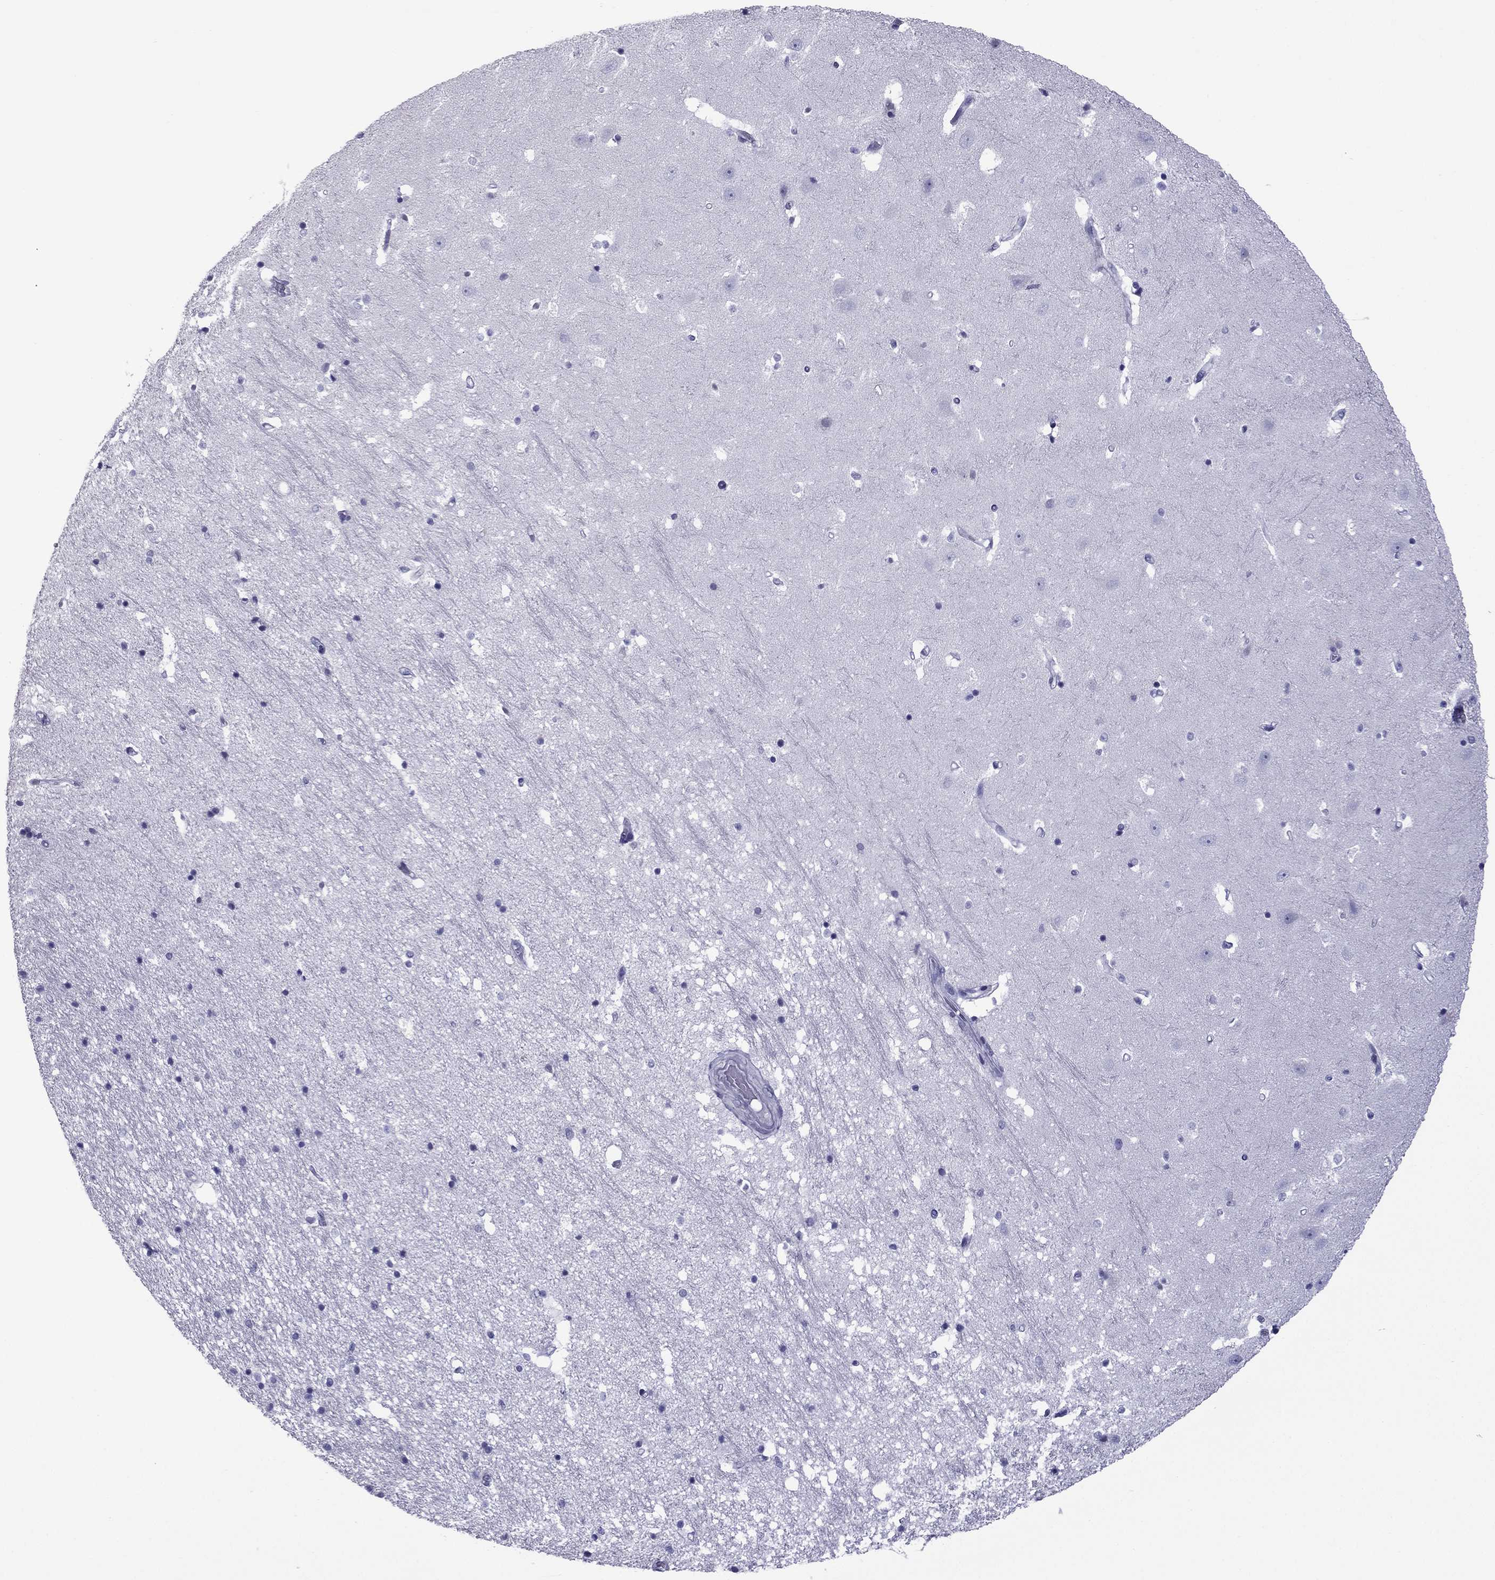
{"staining": {"intensity": "negative", "quantity": "none", "location": "none"}, "tissue": "hippocampus", "cell_type": "Glial cells", "image_type": "normal", "snomed": [{"axis": "morphology", "description": "Normal tissue, NOS"}, {"axis": "topography", "description": "Hippocampus"}], "caption": "DAB (3,3'-diaminobenzidine) immunohistochemical staining of benign hippocampus displays no significant staining in glial cells. The staining is performed using DAB (3,3'-diaminobenzidine) brown chromogen with nuclei counter-stained in using hematoxylin.", "gene": "MYLK3", "patient": {"sex": "male", "age": 44}}